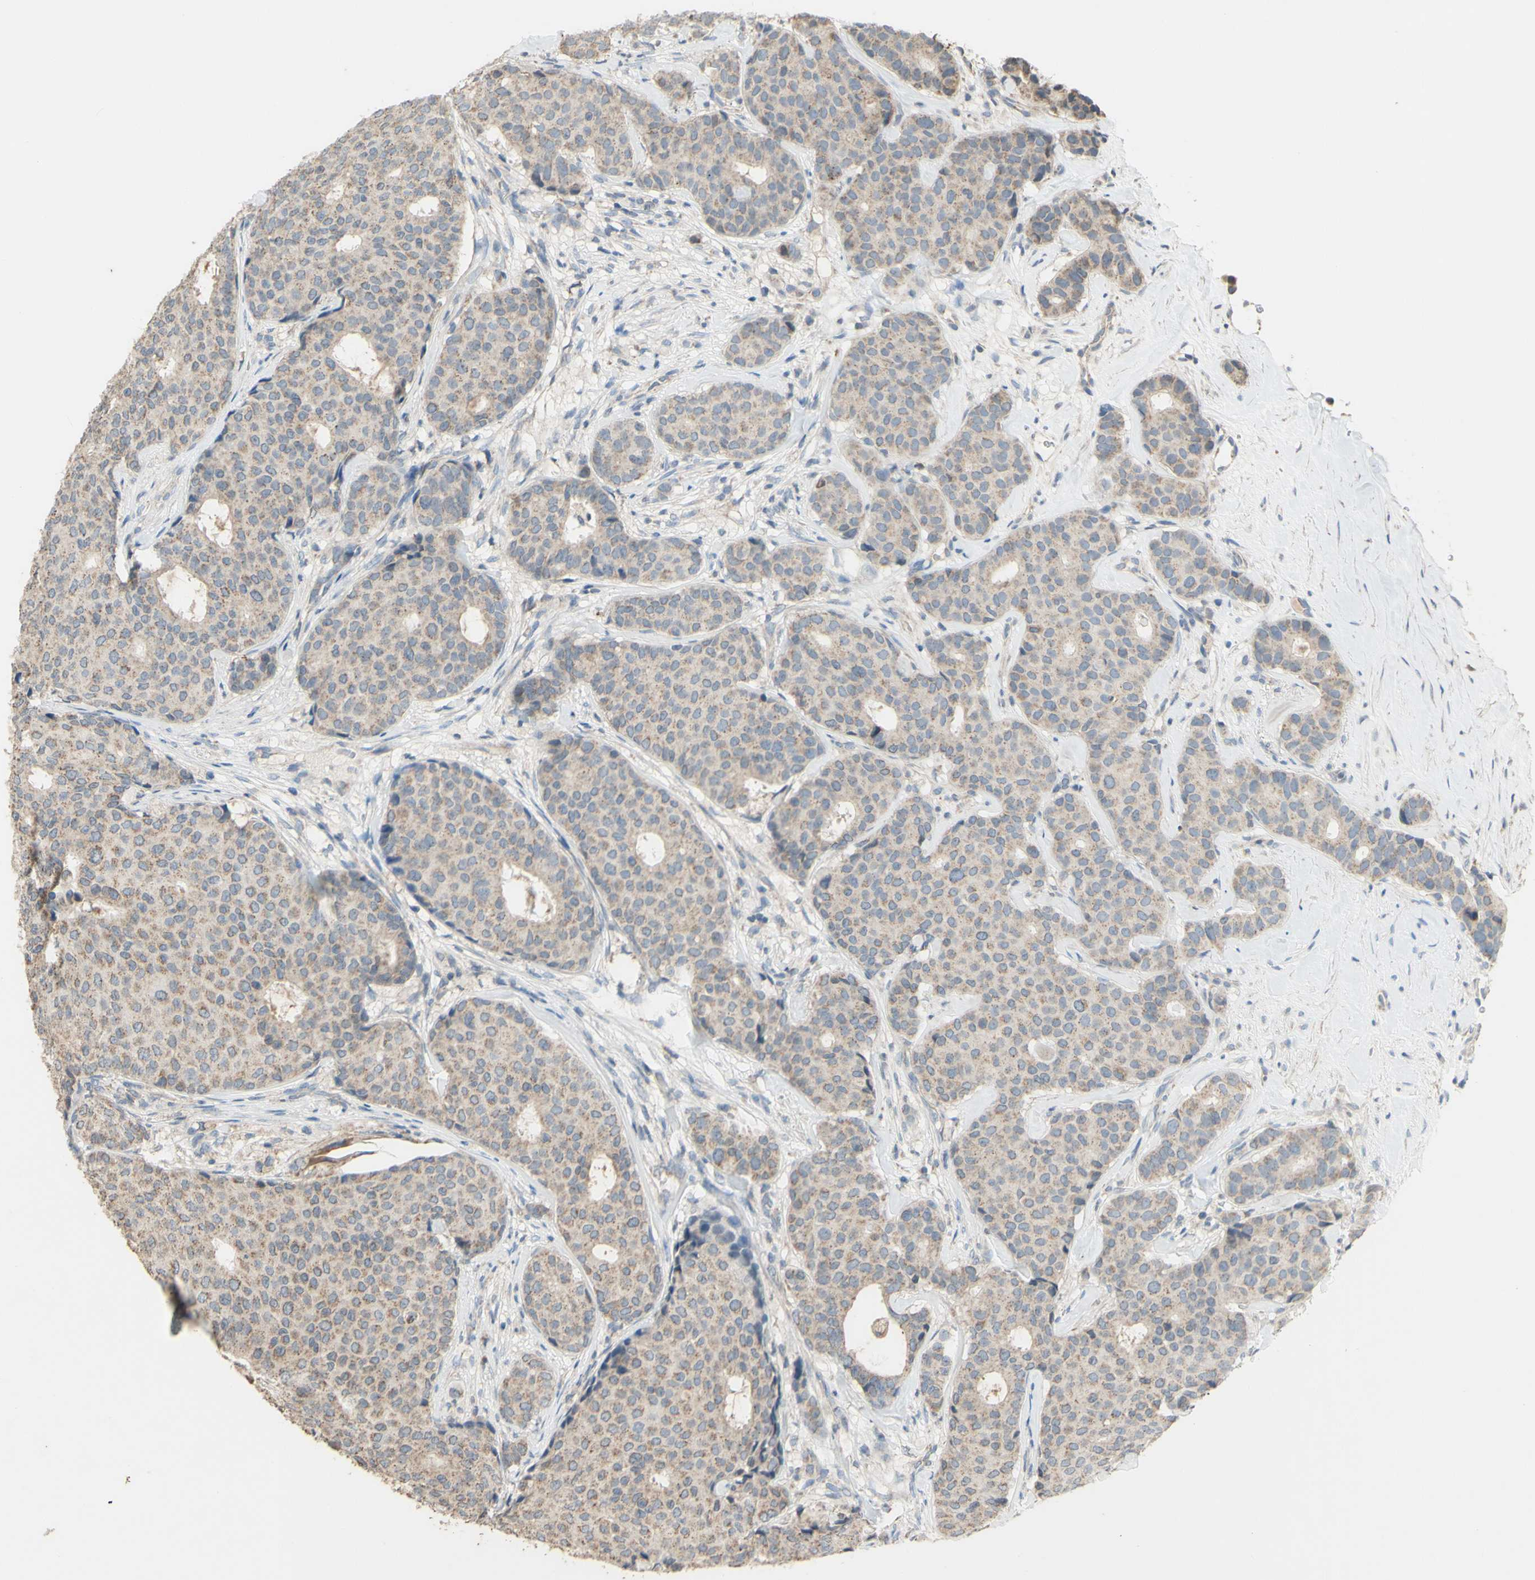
{"staining": {"intensity": "weak", "quantity": ">75%", "location": "cytoplasmic/membranous"}, "tissue": "breast cancer", "cell_type": "Tumor cells", "image_type": "cancer", "snomed": [{"axis": "morphology", "description": "Duct carcinoma"}, {"axis": "topography", "description": "Breast"}], "caption": "Brown immunohistochemical staining in breast cancer exhibits weak cytoplasmic/membranous expression in about >75% of tumor cells.", "gene": "PTGIS", "patient": {"sex": "female", "age": 75}}